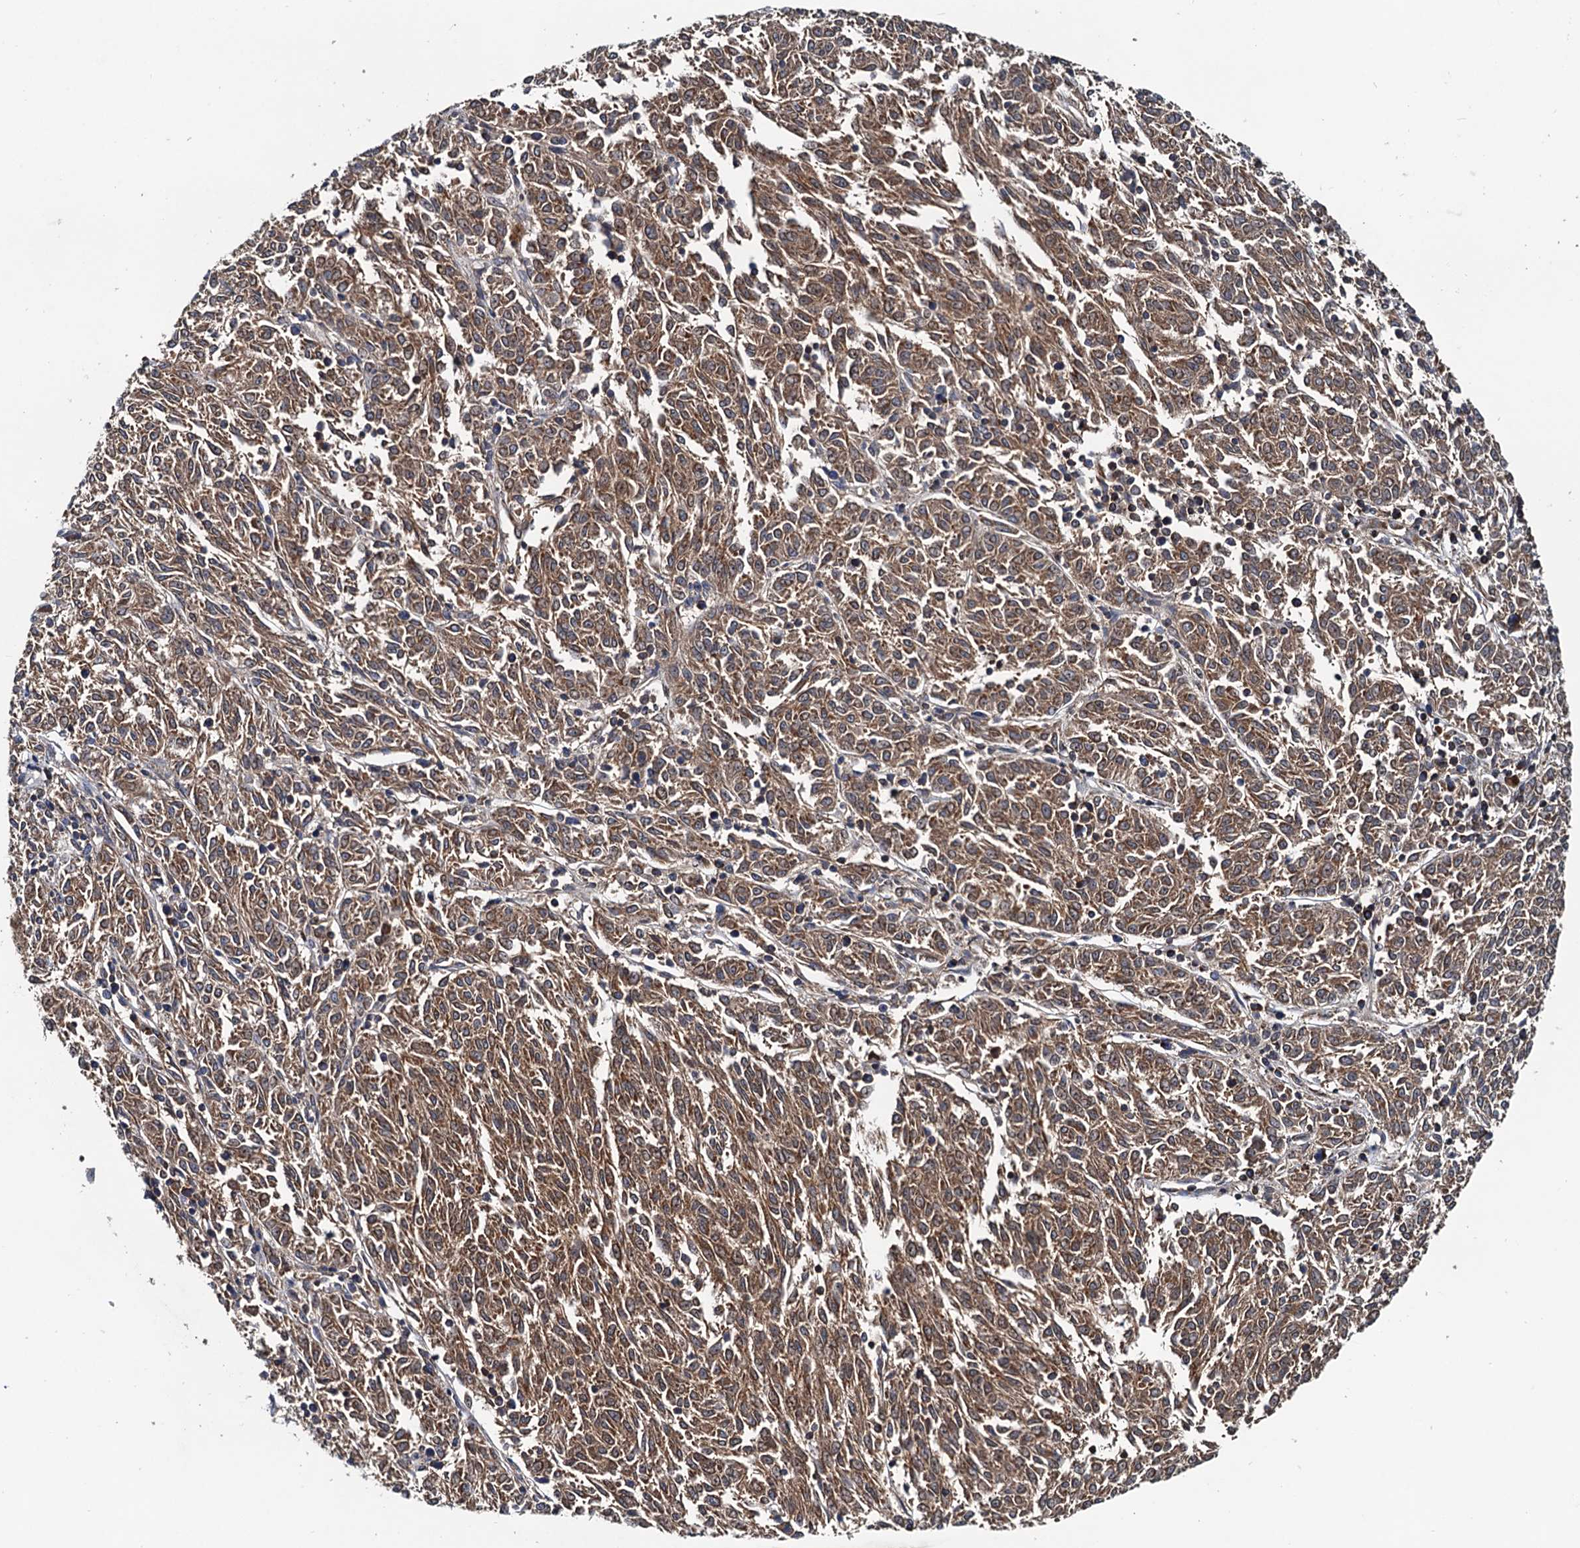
{"staining": {"intensity": "moderate", "quantity": ">75%", "location": "cytoplasmic/membranous"}, "tissue": "melanoma", "cell_type": "Tumor cells", "image_type": "cancer", "snomed": [{"axis": "morphology", "description": "Malignant melanoma, NOS"}, {"axis": "topography", "description": "Skin"}], "caption": "This is an image of immunohistochemistry (IHC) staining of melanoma, which shows moderate expression in the cytoplasmic/membranous of tumor cells.", "gene": "EFL1", "patient": {"sex": "female", "age": 72}}